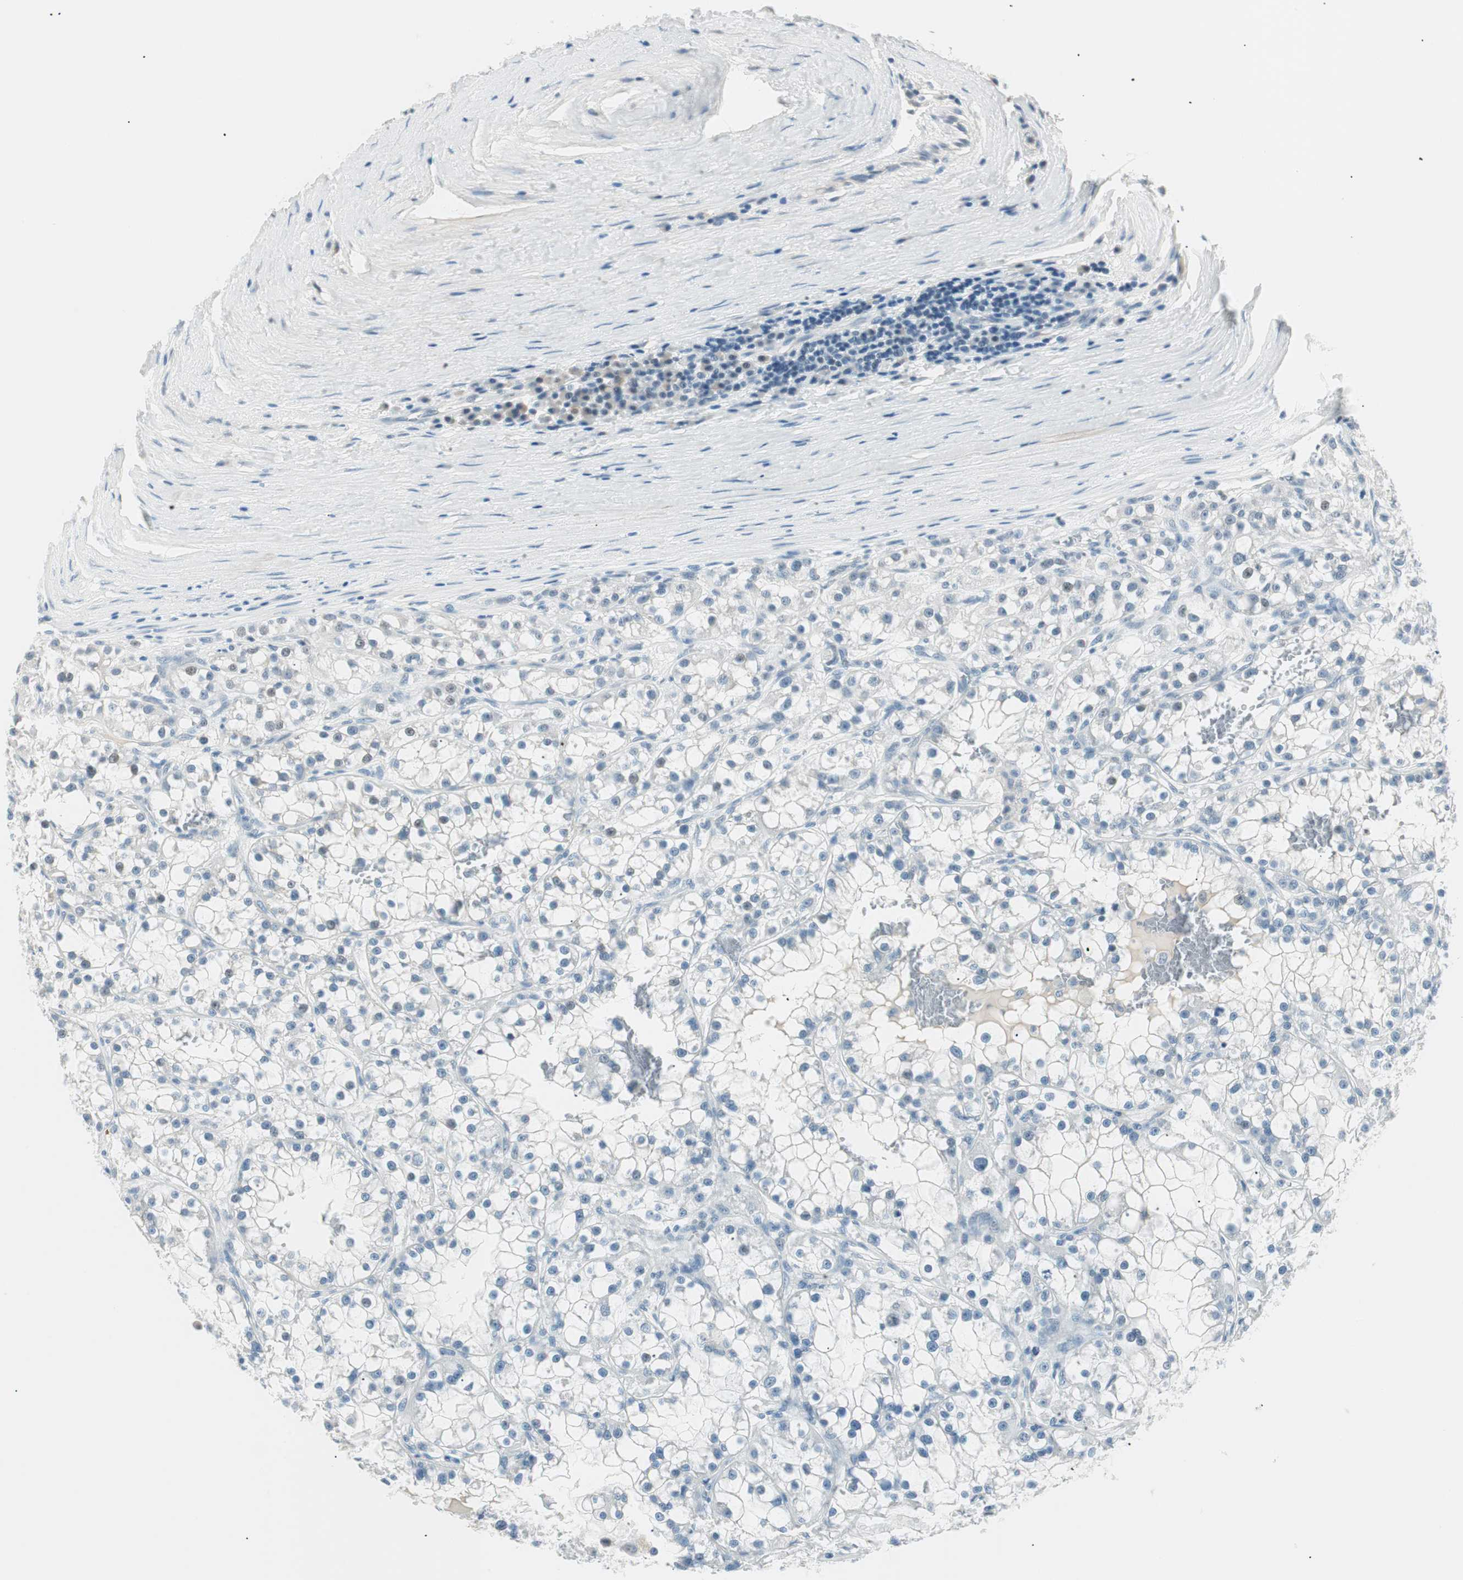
{"staining": {"intensity": "negative", "quantity": "none", "location": "none"}, "tissue": "renal cancer", "cell_type": "Tumor cells", "image_type": "cancer", "snomed": [{"axis": "morphology", "description": "Adenocarcinoma, NOS"}, {"axis": "topography", "description": "Kidney"}], "caption": "A photomicrograph of human renal cancer (adenocarcinoma) is negative for staining in tumor cells.", "gene": "HOXB13", "patient": {"sex": "female", "age": 52}}